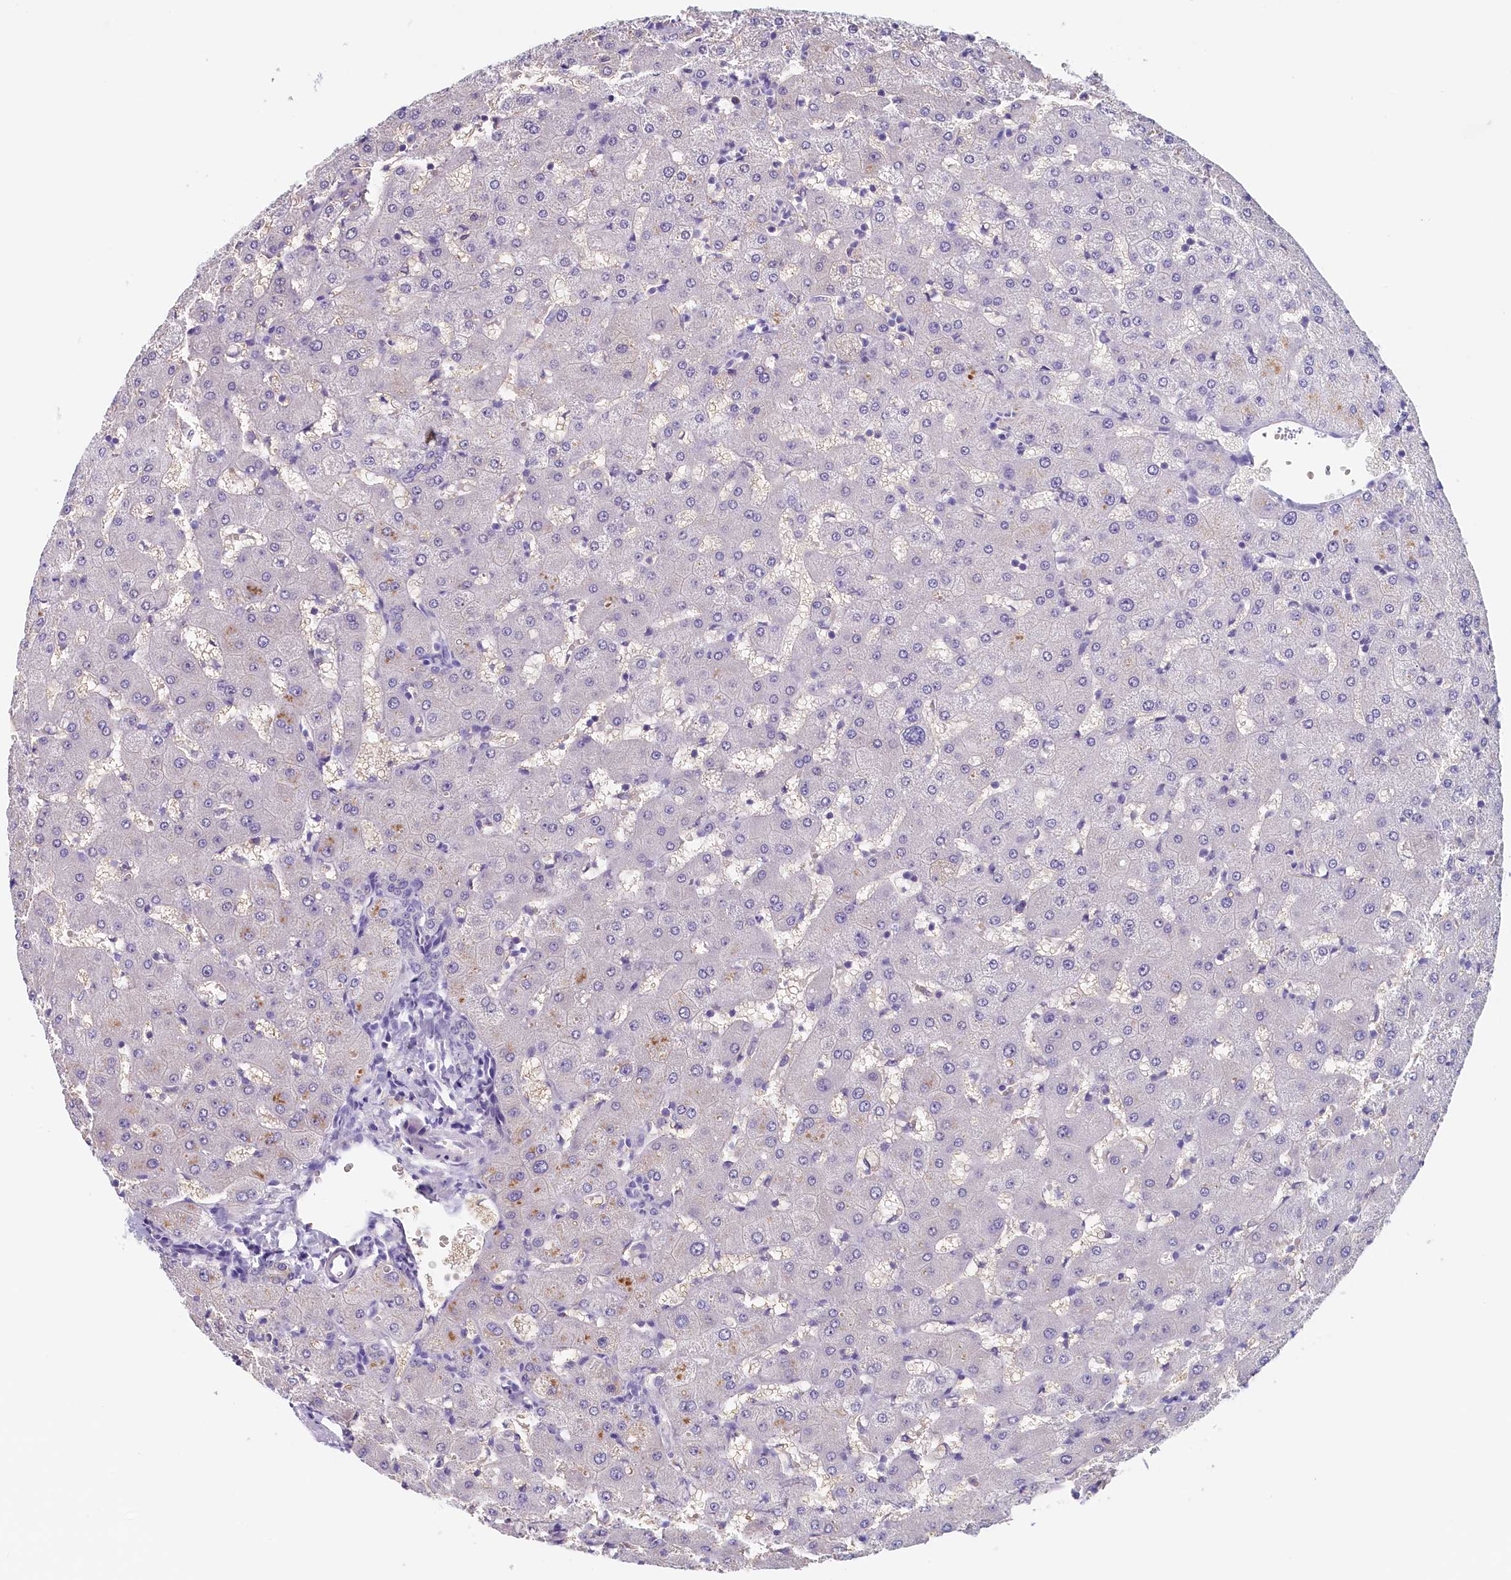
{"staining": {"intensity": "weak", "quantity": "<25%", "location": "cytoplasmic/membranous"}, "tissue": "liver", "cell_type": "Cholangiocytes", "image_type": "normal", "snomed": [{"axis": "morphology", "description": "Normal tissue, NOS"}, {"axis": "topography", "description": "Liver"}], "caption": "Immunohistochemical staining of benign human liver demonstrates no significant staining in cholangiocytes. (Stains: DAB (3,3'-diaminobenzidine) immunohistochemistry with hematoxylin counter stain, Microscopy: brightfield microscopy at high magnification).", "gene": "GUCA1C", "patient": {"sex": "female", "age": 63}}